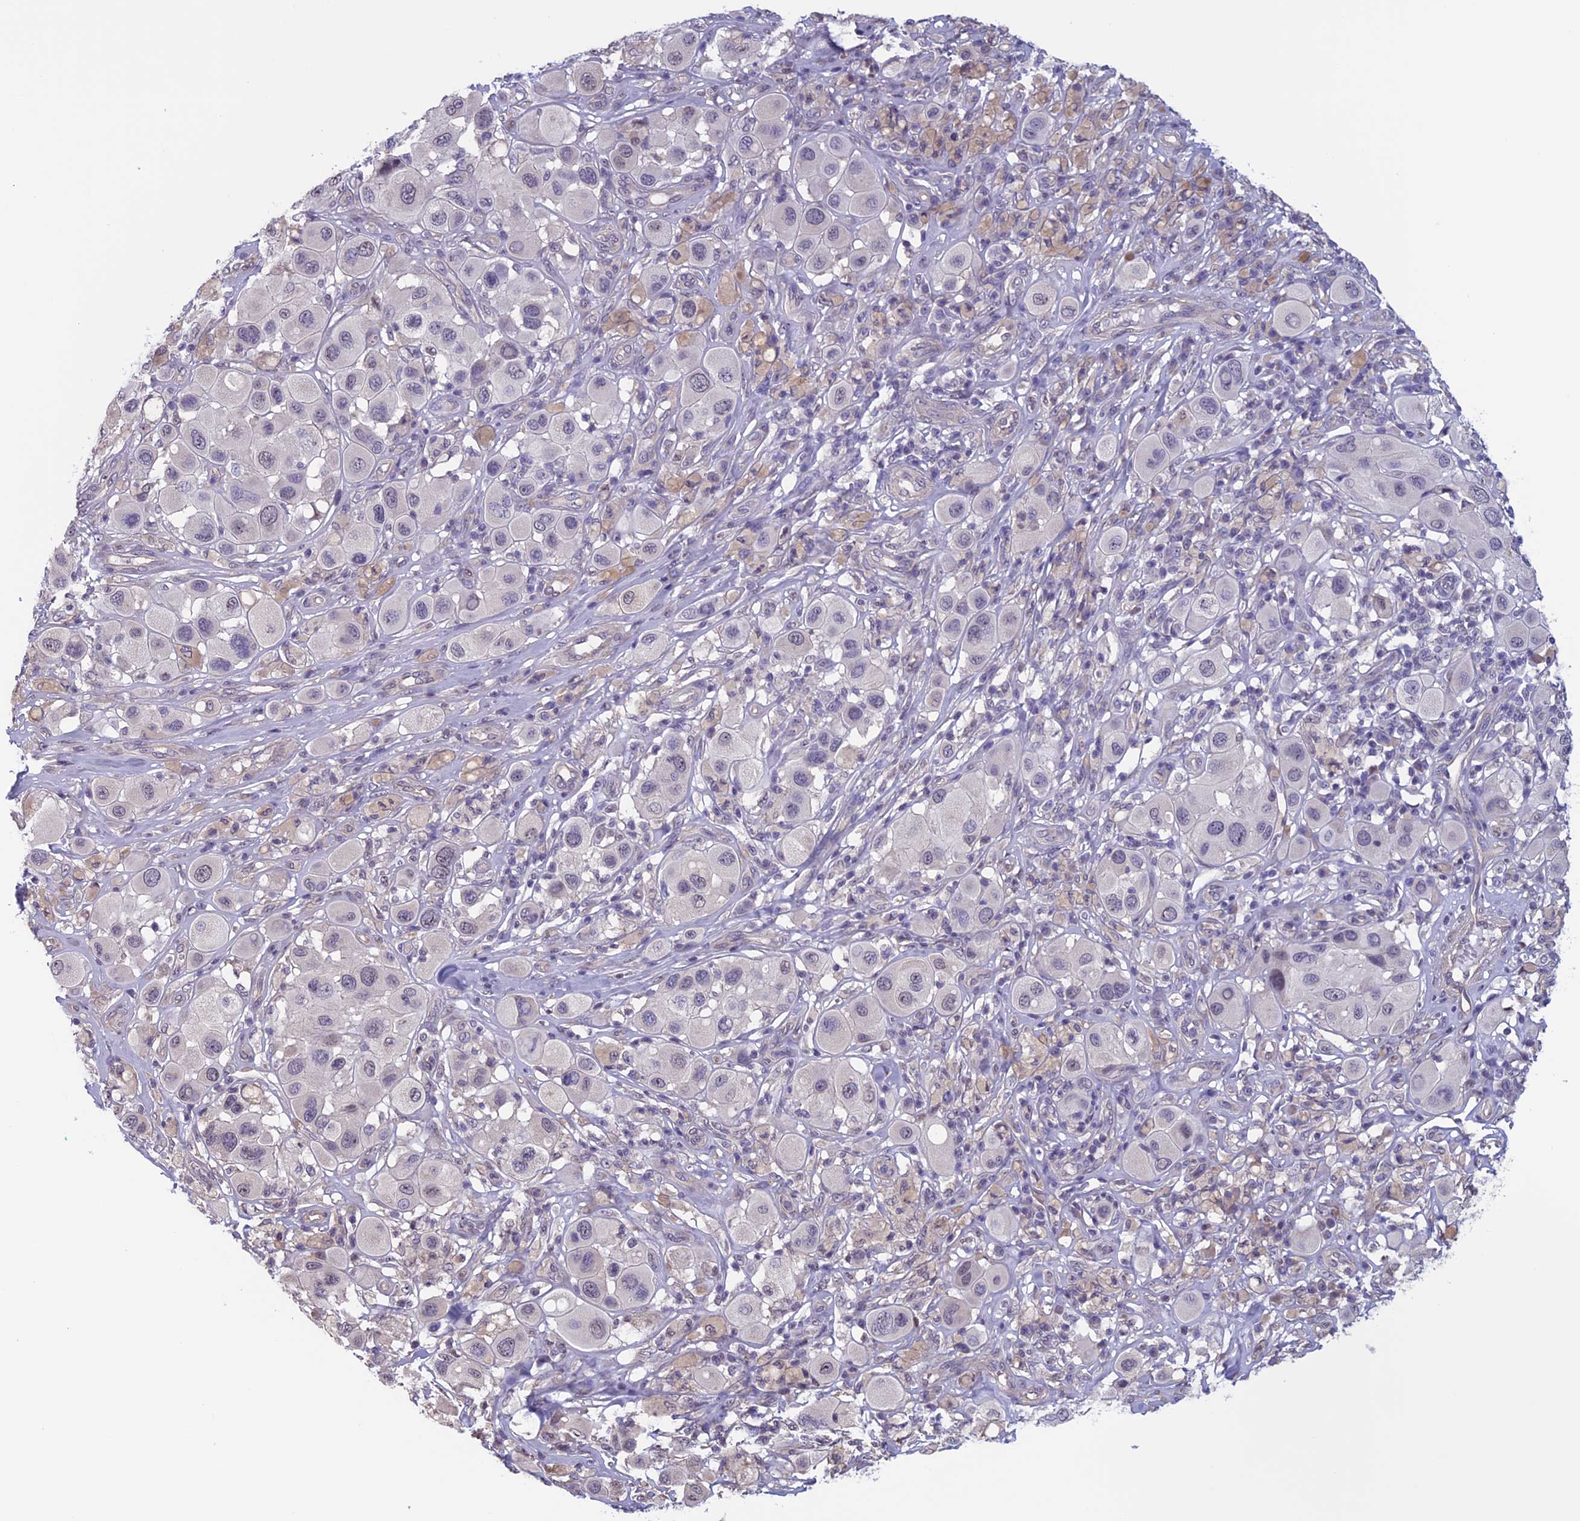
{"staining": {"intensity": "negative", "quantity": "none", "location": "none"}, "tissue": "melanoma", "cell_type": "Tumor cells", "image_type": "cancer", "snomed": [{"axis": "morphology", "description": "Malignant melanoma, Metastatic site"}, {"axis": "topography", "description": "Skin"}], "caption": "Tumor cells are negative for protein expression in human melanoma.", "gene": "SLC1A6", "patient": {"sex": "male", "age": 41}}